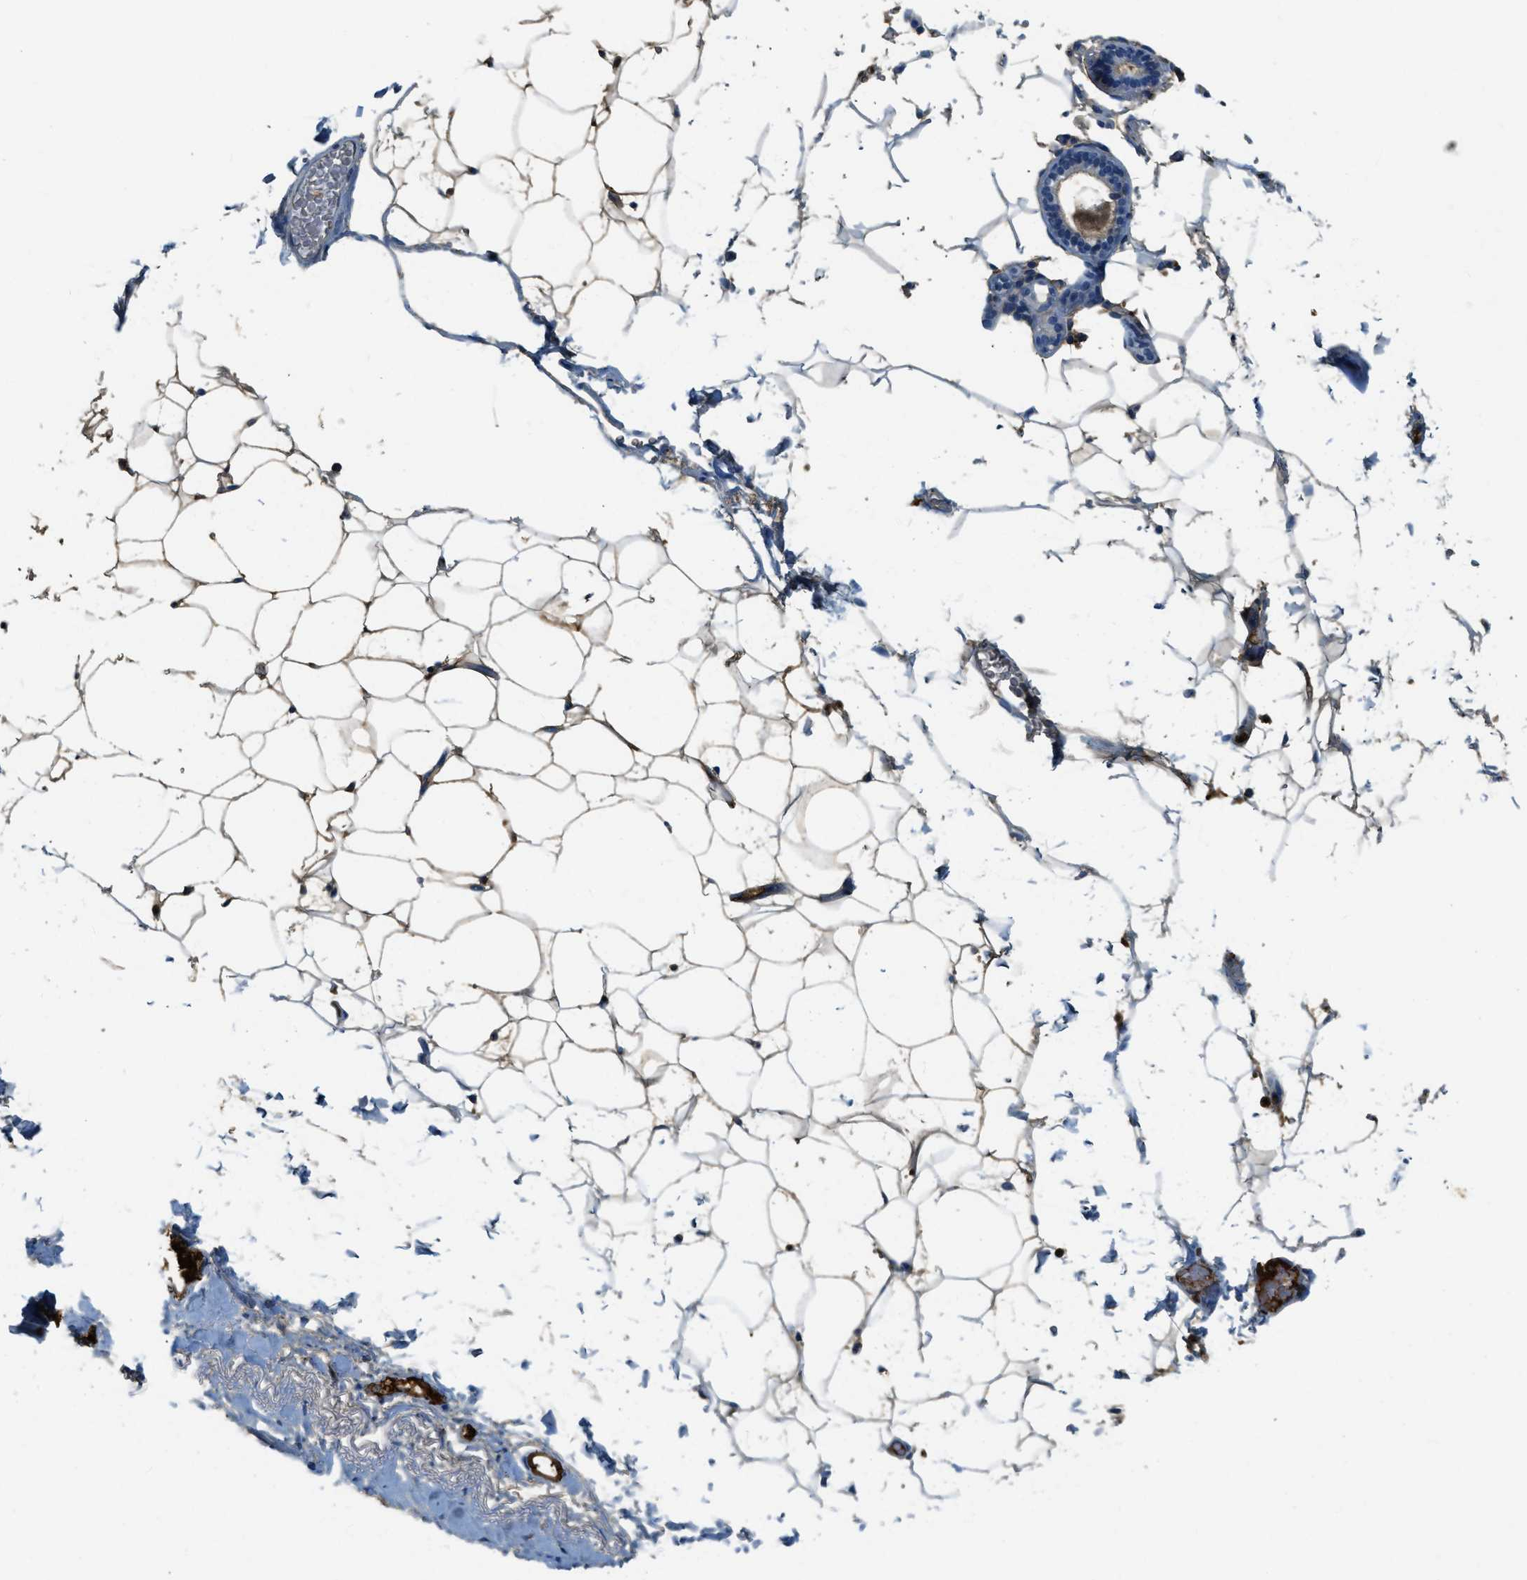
{"staining": {"intensity": "moderate", "quantity": ">75%", "location": "cytoplasmic/membranous"}, "tissue": "adipose tissue", "cell_type": "Adipocytes", "image_type": "normal", "snomed": [{"axis": "morphology", "description": "Normal tissue, NOS"}, {"axis": "topography", "description": "Breast"}, {"axis": "topography", "description": "Soft tissue"}], "caption": "Brown immunohistochemical staining in normal human adipose tissue shows moderate cytoplasmic/membranous expression in approximately >75% of adipocytes. Immunohistochemistry stains the protein in brown and the nuclei are stained blue.", "gene": "PRTN3", "patient": {"sex": "female", "age": 75}}